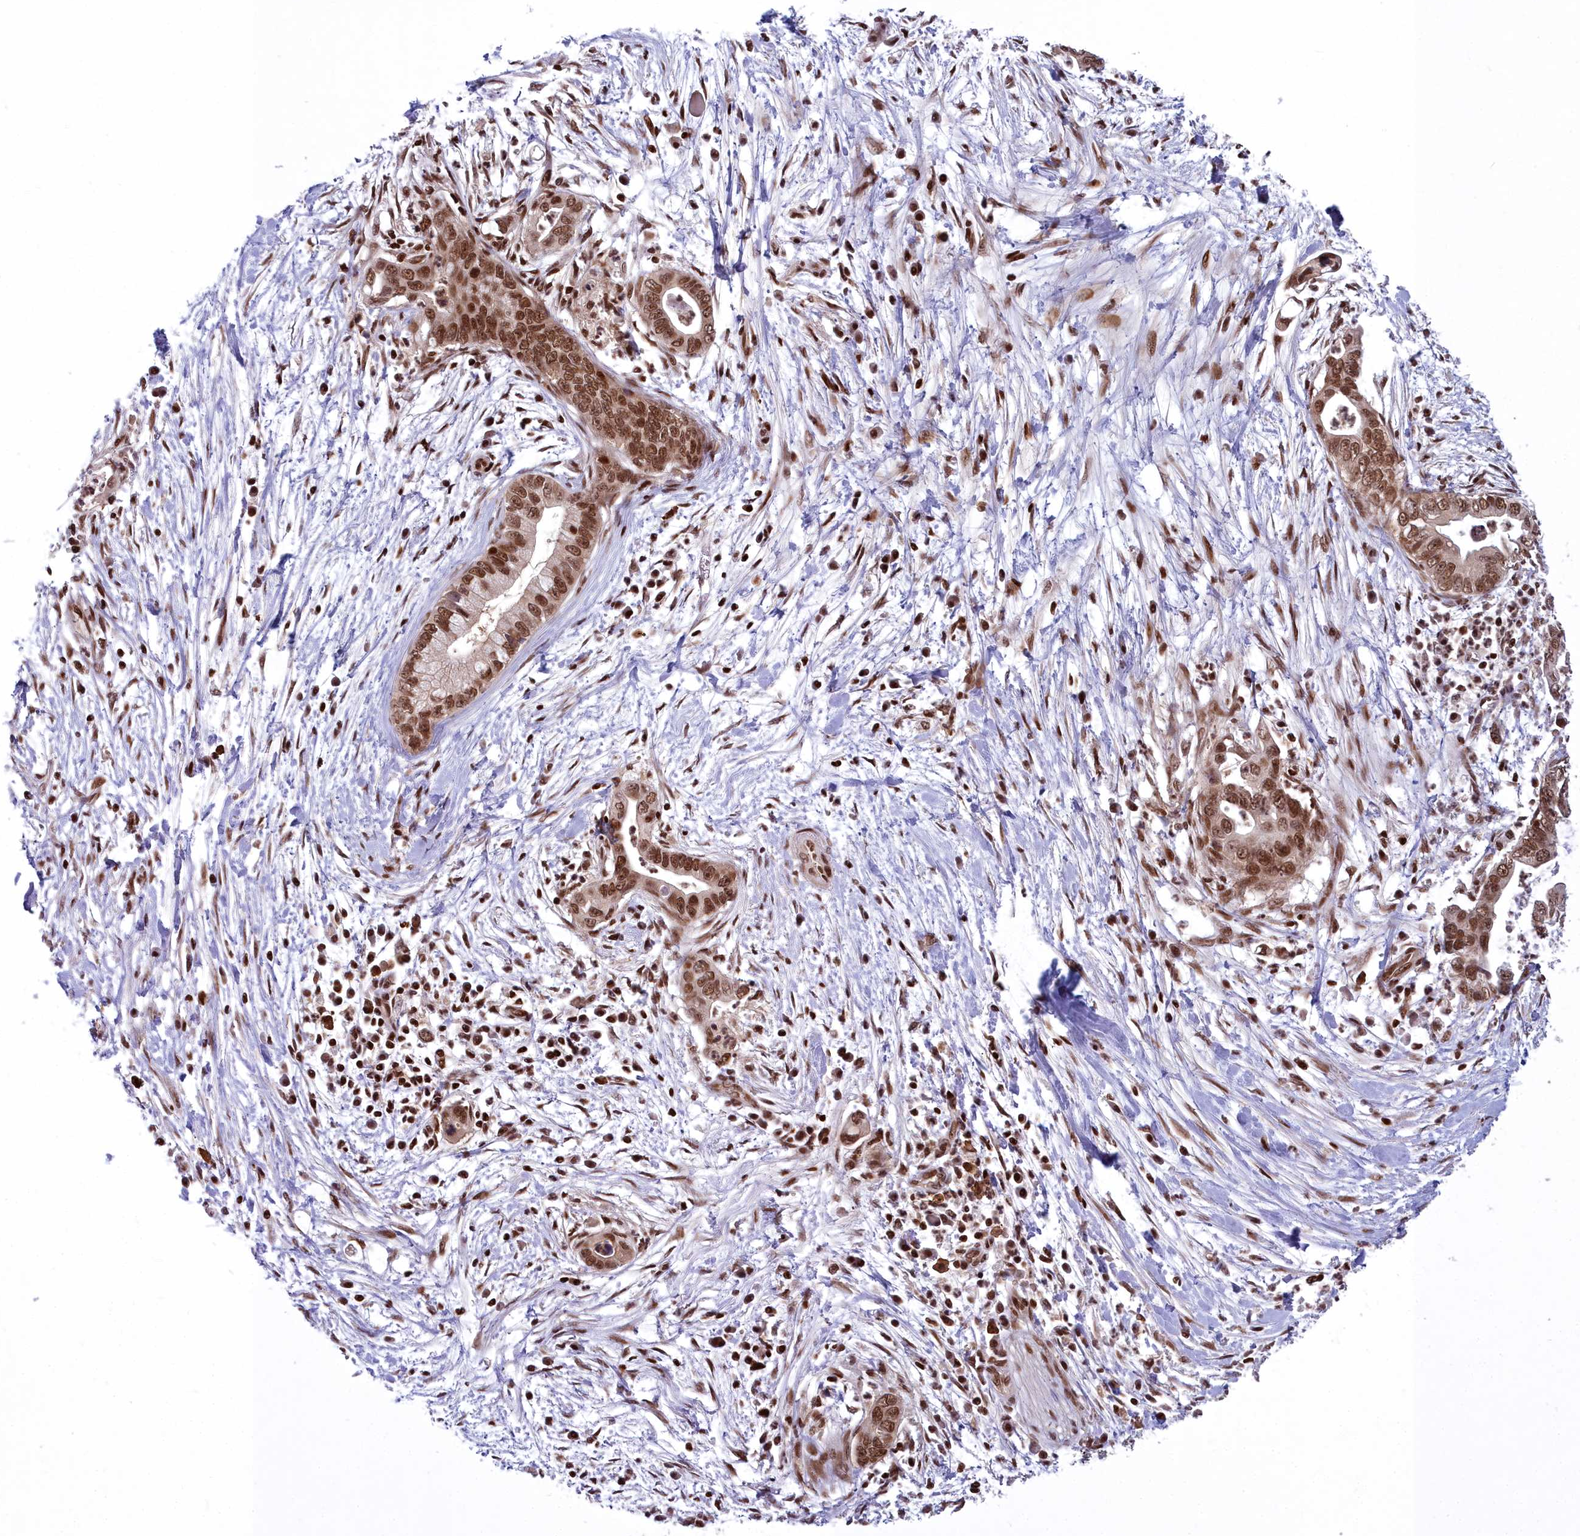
{"staining": {"intensity": "moderate", "quantity": ">75%", "location": "nuclear"}, "tissue": "pancreatic cancer", "cell_type": "Tumor cells", "image_type": "cancer", "snomed": [{"axis": "morphology", "description": "Adenocarcinoma, NOS"}, {"axis": "topography", "description": "Pancreas"}], "caption": "Immunohistochemical staining of human pancreatic cancer demonstrates medium levels of moderate nuclear expression in approximately >75% of tumor cells.", "gene": "GMEB1", "patient": {"sex": "male", "age": 75}}